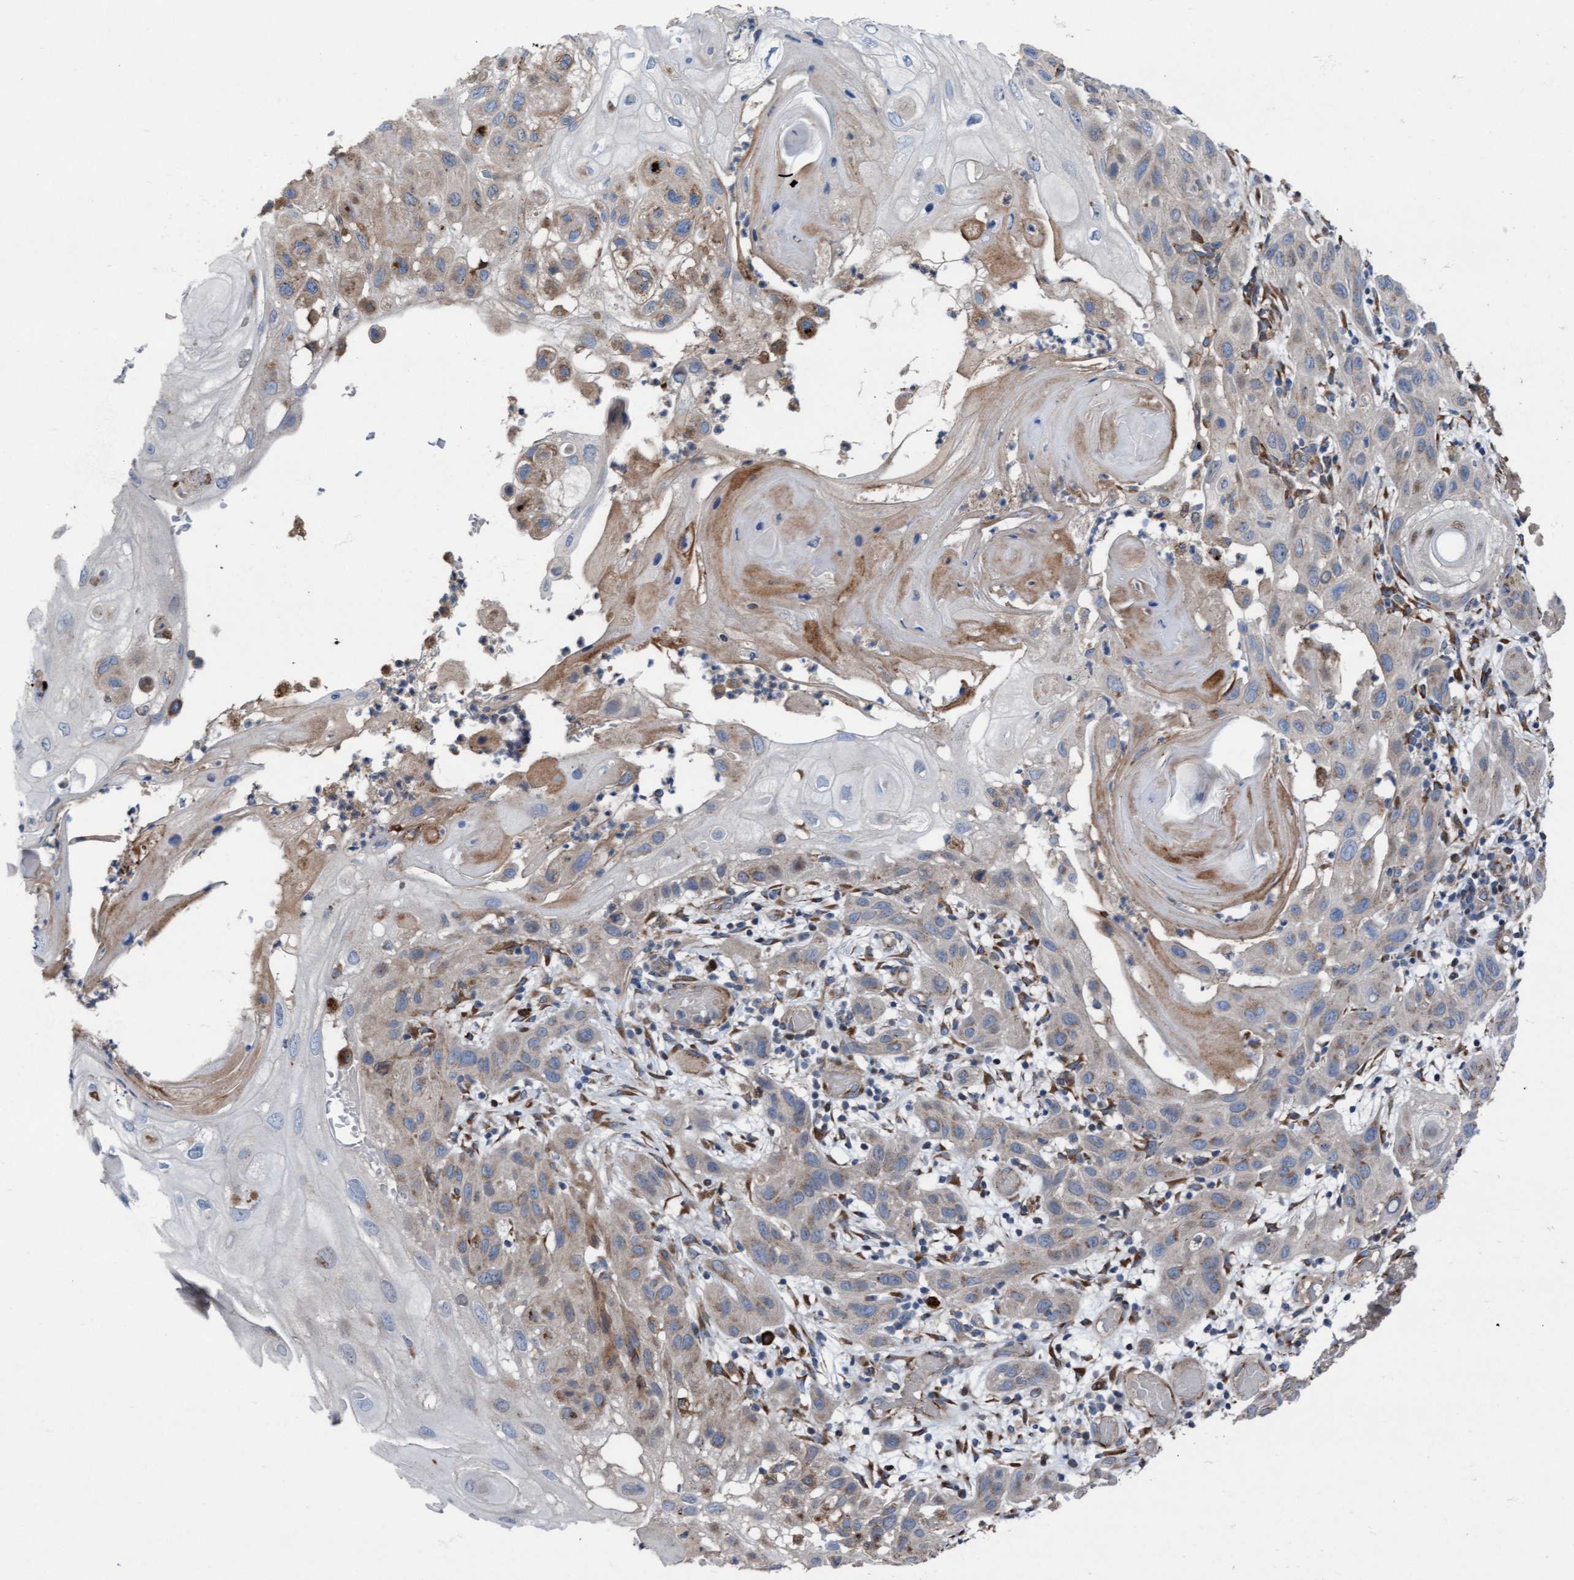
{"staining": {"intensity": "weak", "quantity": "<25%", "location": "cytoplasmic/membranous"}, "tissue": "skin cancer", "cell_type": "Tumor cells", "image_type": "cancer", "snomed": [{"axis": "morphology", "description": "Squamous cell carcinoma, NOS"}, {"axis": "topography", "description": "Skin"}], "caption": "Skin cancer stained for a protein using immunohistochemistry demonstrates no staining tumor cells.", "gene": "KLHL26", "patient": {"sex": "female", "age": 96}}